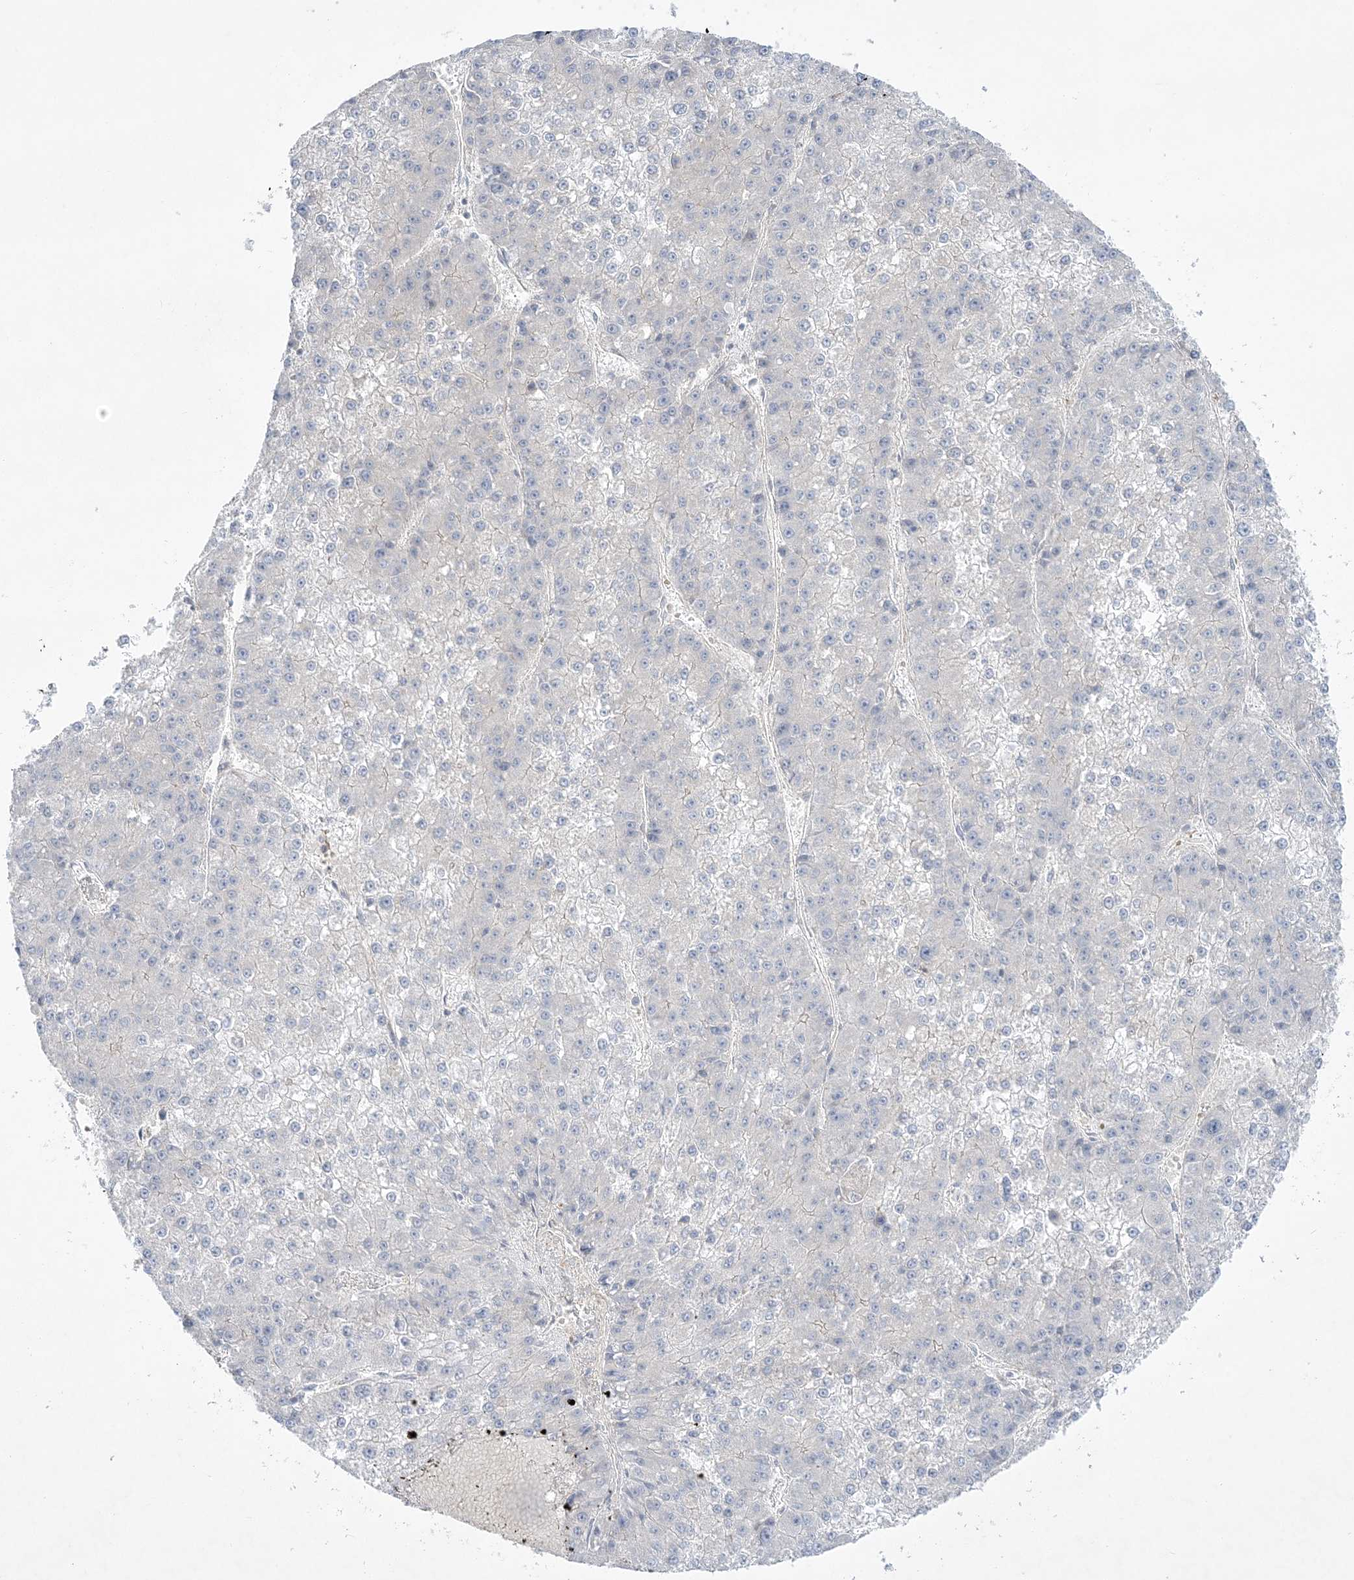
{"staining": {"intensity": "negative", "quantity": "none", "location": "none"}, "tissue": "liver cancer", "cell_type": "Tumor cells", "image_type": "cancer", "snomed": [{"axis": "morphology", "description": "Carcinoma, Hepatocellular, NOS"}, {"axis": "topography", "description": "Liver"}], "caption": "This image is of liver cancer stained with immunohistochemistry to label a protein in brown with the nuclei are counter-stained blue. There is no staining in tumor cells.", "gene": "ADAMTS12", "patient": {"sex": "female", "age": 73}}